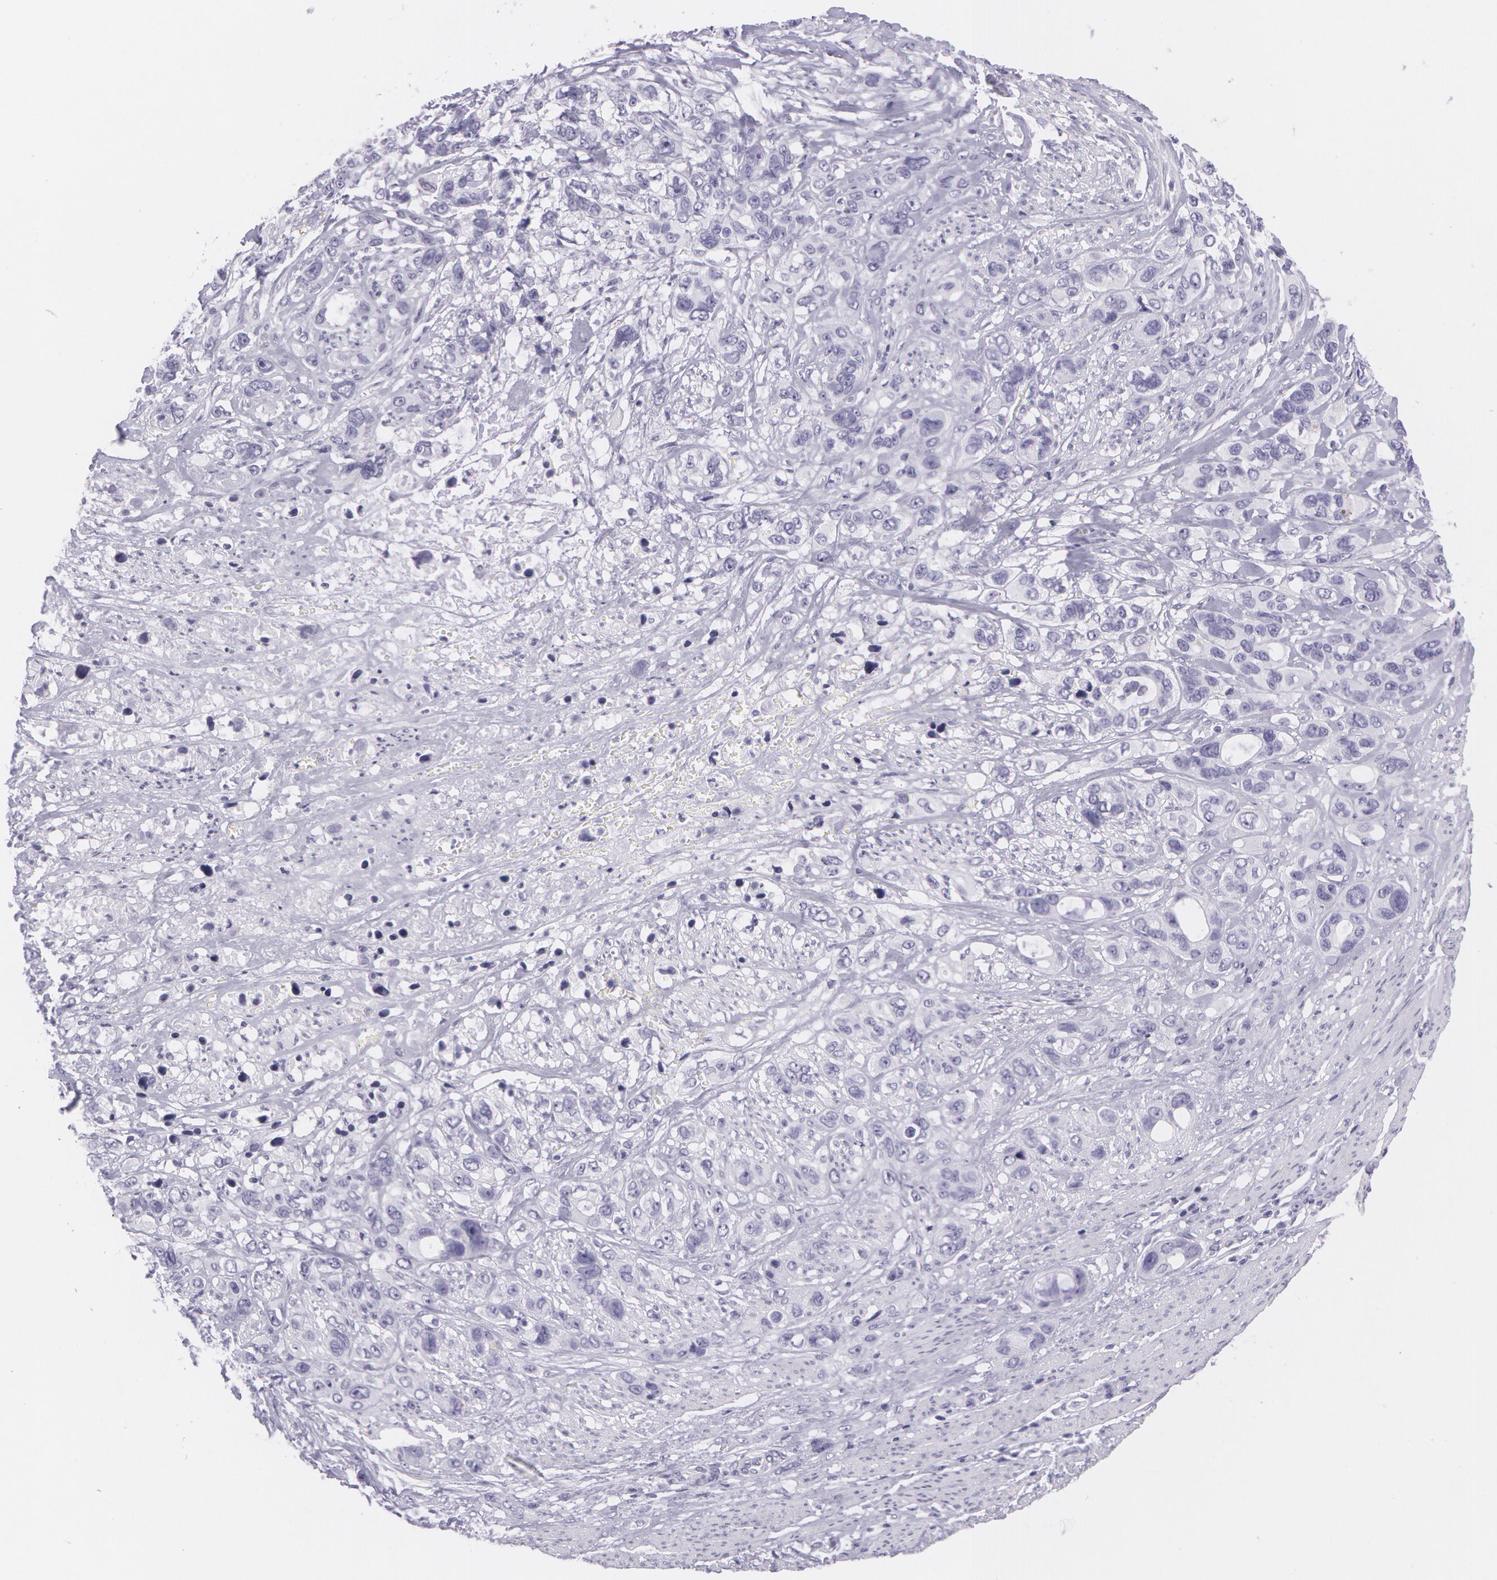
{"staining": {"intensity": "negative", "quantity": "none", "location": "none"}, "tissue": "stomach cancer", "cell_type": "Tumor cells", "image_type": "cancer", "snomed": [{"axis": "morphology", "description": "Adenocarcinoma, NOS"}, {"axis": "topography", "description": "Stomach, upper"}], "caption": "This is an IHC image of stomach cancer (adenocarcinoma). There is no staining in tumor cells.", "gene": "SNCG", "patient": {"sex": "male", "age": 47}}